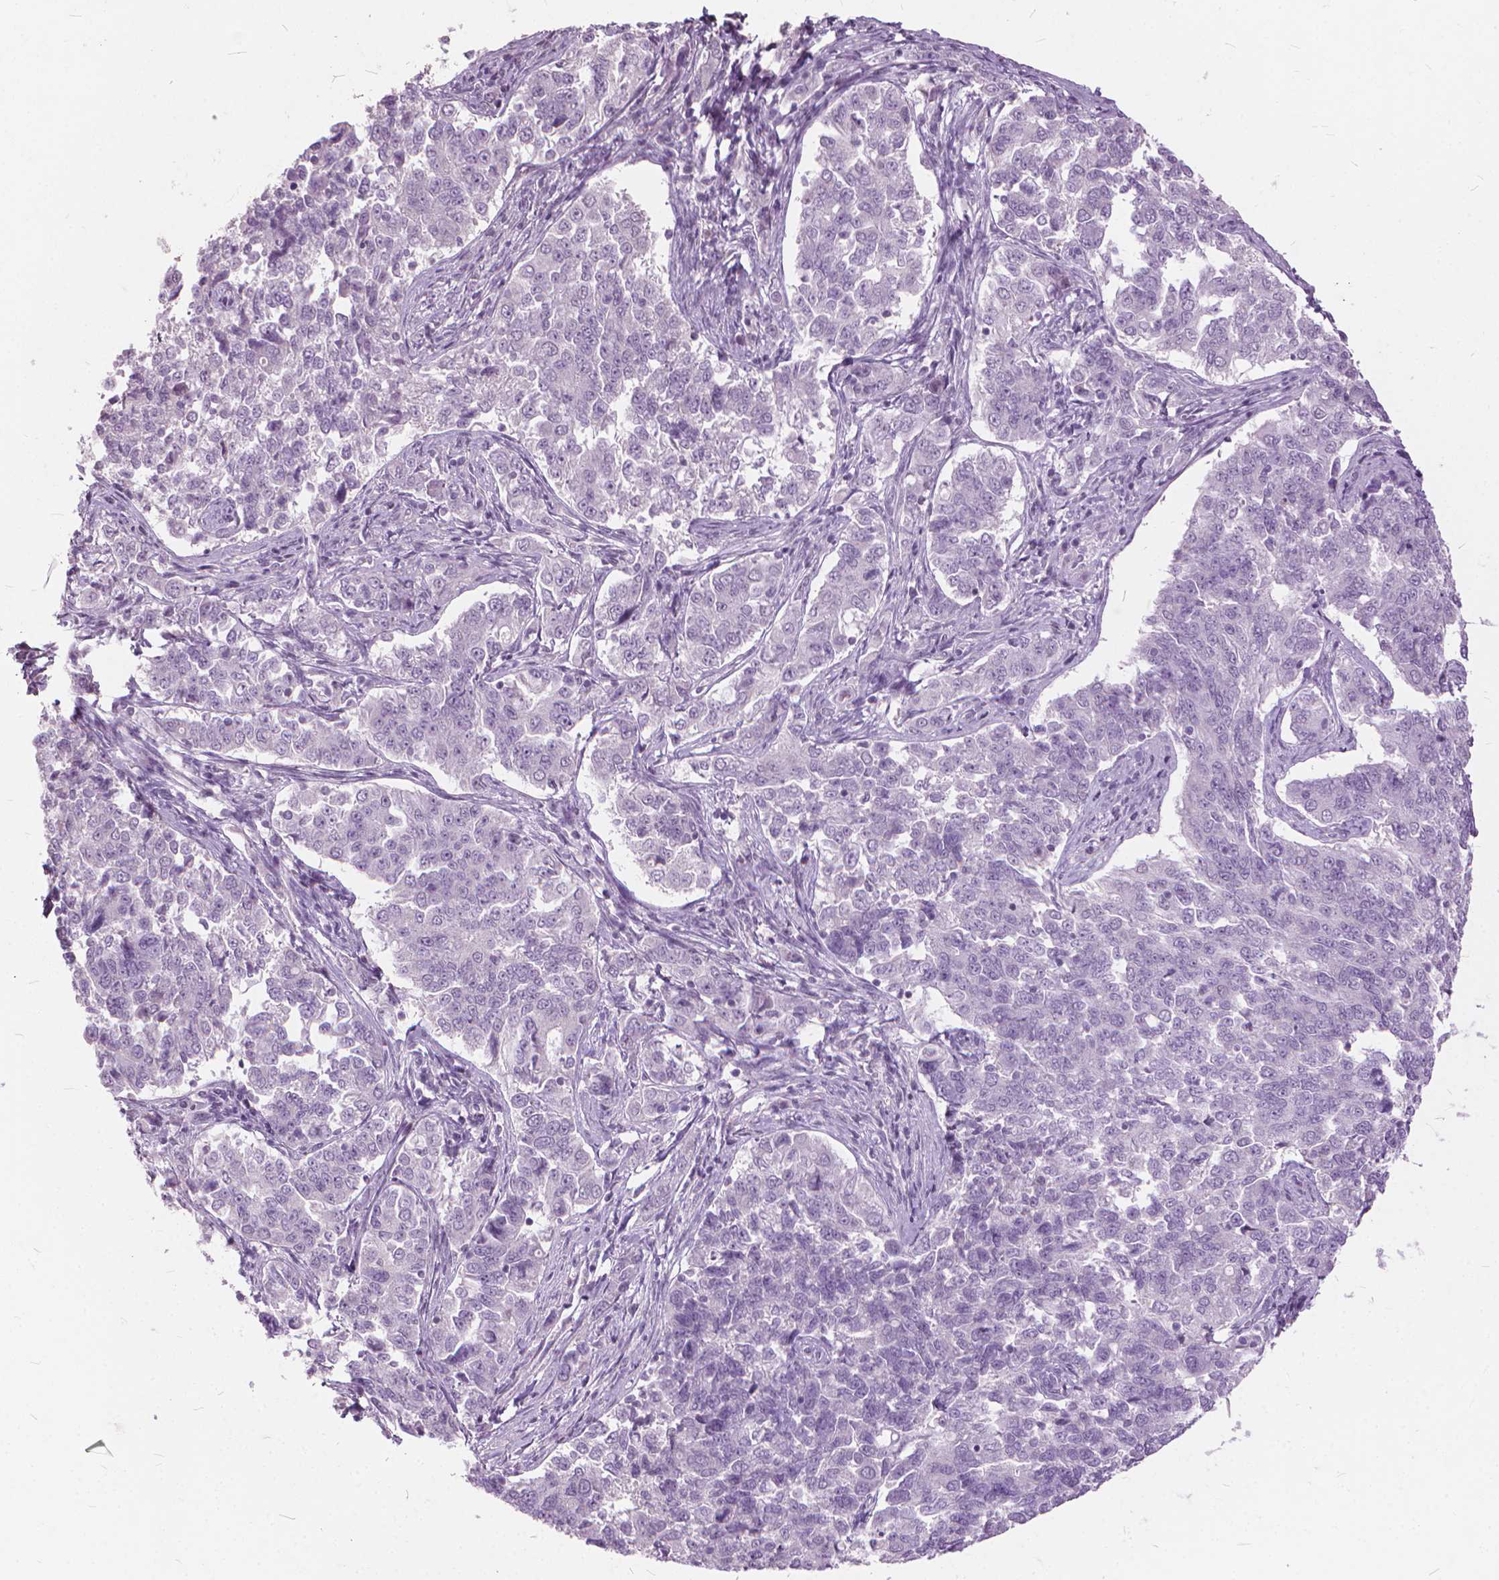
{"staining": {"intensity": "negative", "quantity": "none", "location": "none"}, "tissue": "endometrial cancer", "cell_type": "Tumor cells", "image_type": "cancer", "snomed": [{"axis": "morphology", "description": "Adenocarcinoma, NOS"}, {"axis": "topography", "description": "Endometrium"}], "caption": "Immunohistochemistry histopathology image of endometrial adenocarcinoma stained for a protein (brown), which displays no staining in tumor cells.", "gene": "STAT5B", "patient": {"sex": "female", "age": 43}}